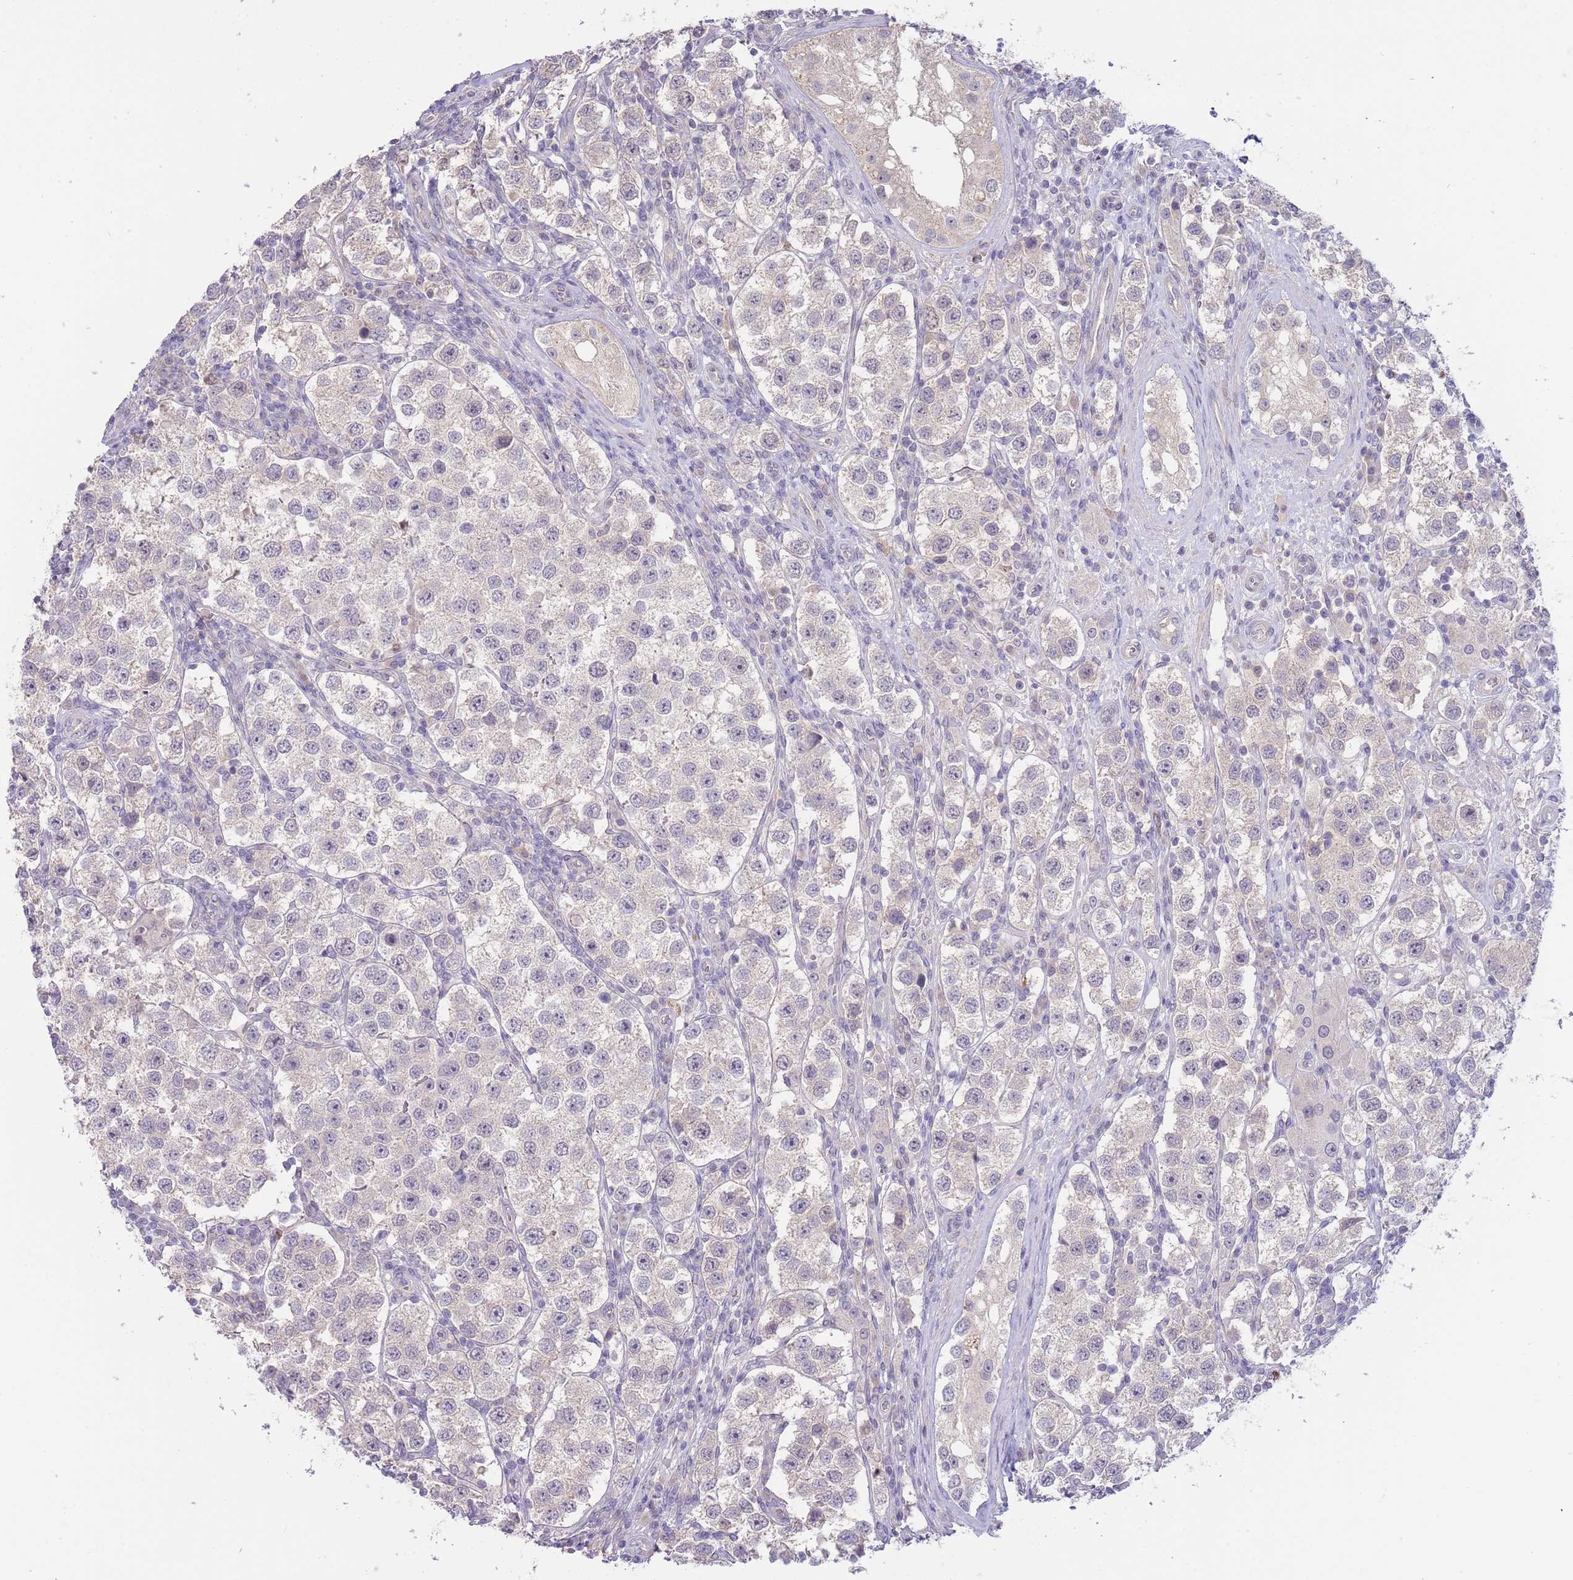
{"staining": {"intensity": "negative", "quantity": "none", "location": "none"}, "tissue": "testis cancer", "cell_type": "Tumor cells", "image_type": "cancer", "snomed": [{"axis": "morphology", "description": "Seminoma, NOS"}, {"axis": "topography", "description": "Testis"}], "caption": "Immunohistochemical staining of testis cancer demonstrates no significant staining in tumor cells.", "gene": "PIMREG", "patient": {"sex": "male", "age": 37}}